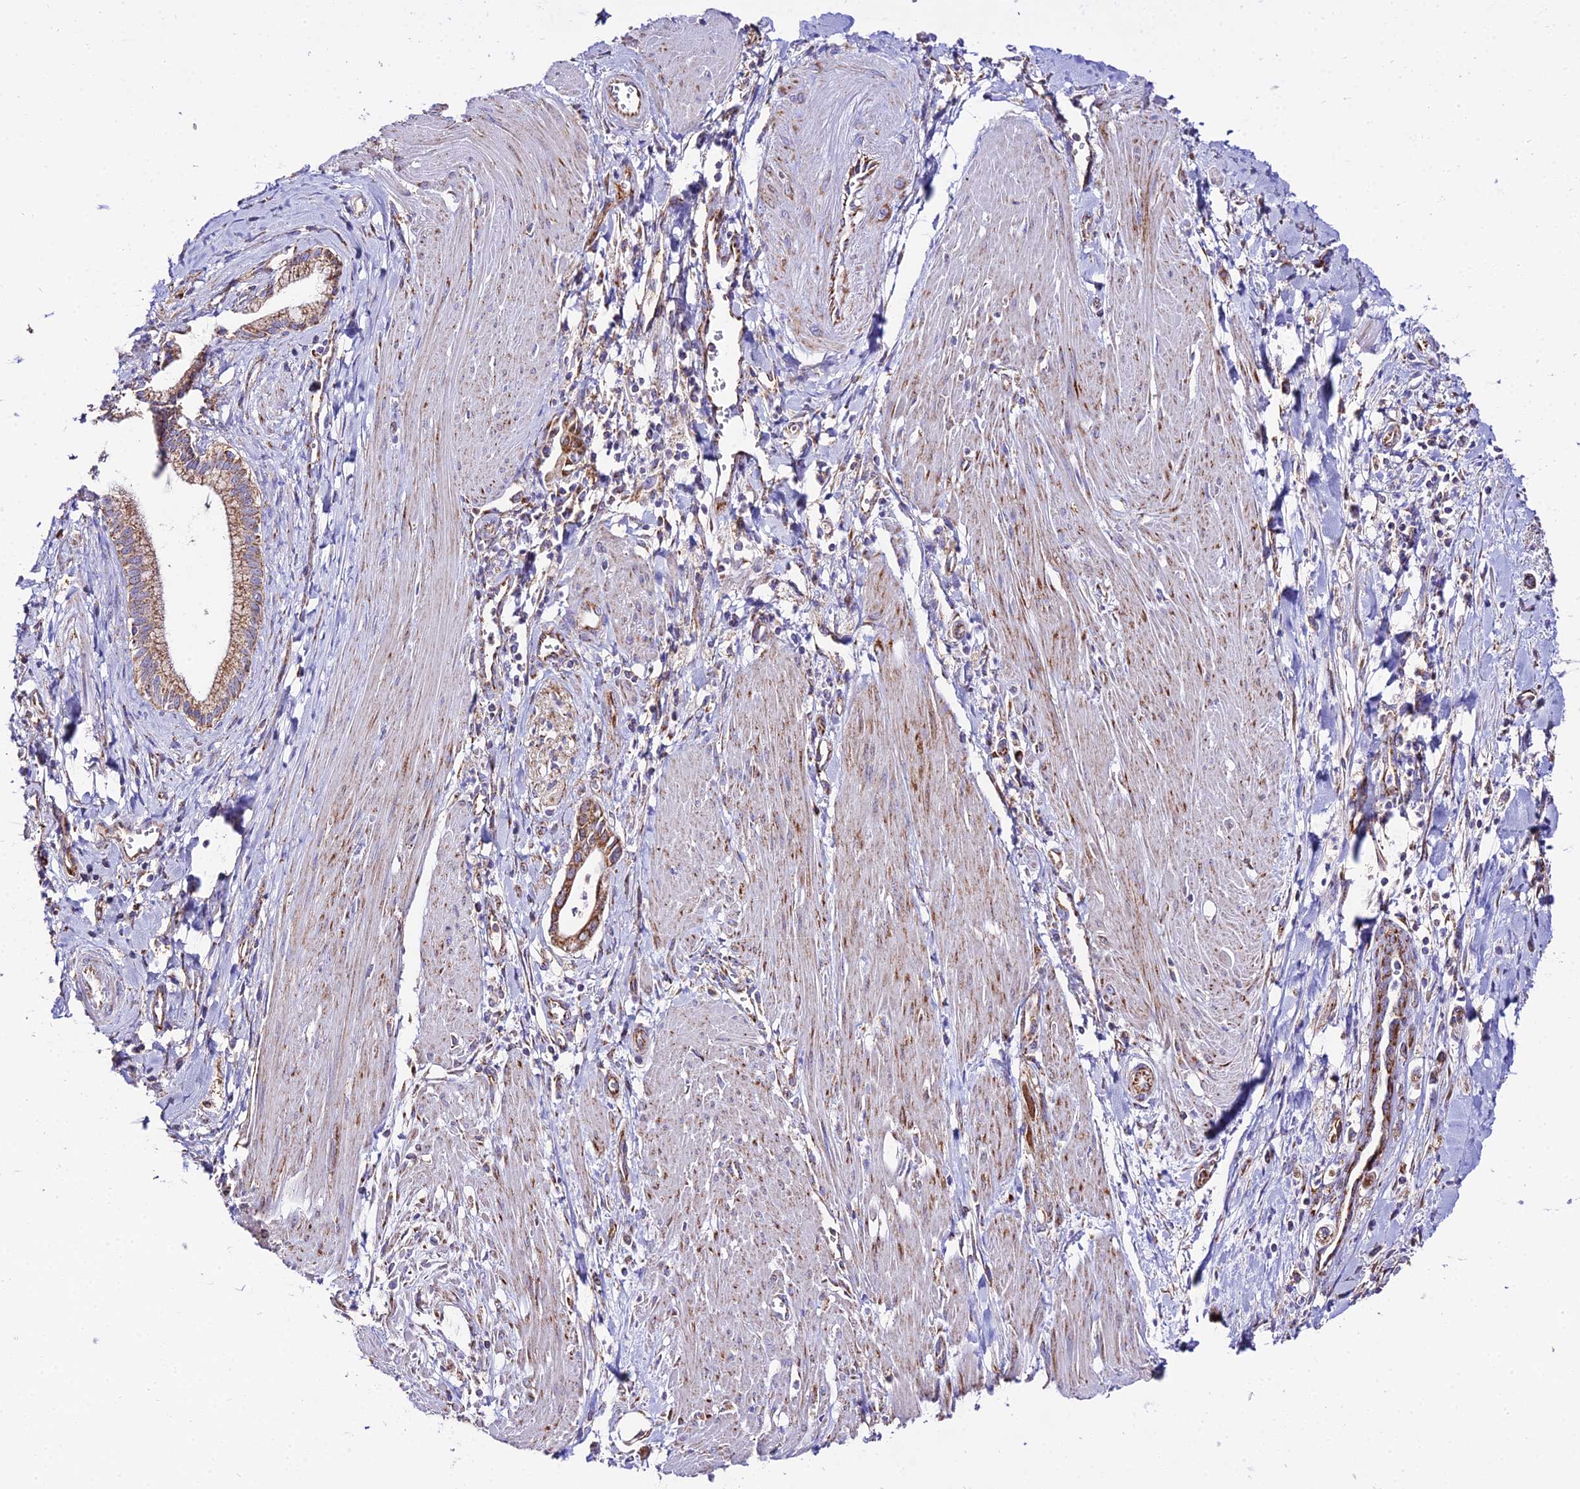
{"staining": {"intensity": "moderate", "quantity": ">75%", "location": "cytoplasmic/membranous"}, "tissue": "pancreatic cancer", "cell_type": "Tumor cells", "image_type": "cancer", "snomed": [{"axis": "morphology", "description": "Adenocarcinoma, NOS"}, {"axis": "topography", "description": "Pancreas"}], "caption": "Brown immunohistochemical staining in pancreatic cancer (adenocarcinoma) displays moderate cytoplasmic/membranous expression in approximately >75% of tumor cells. Nuclei are stained in blue.", "gene": "OCIAD1", "patient": {"sex": "male", "age": 78}}